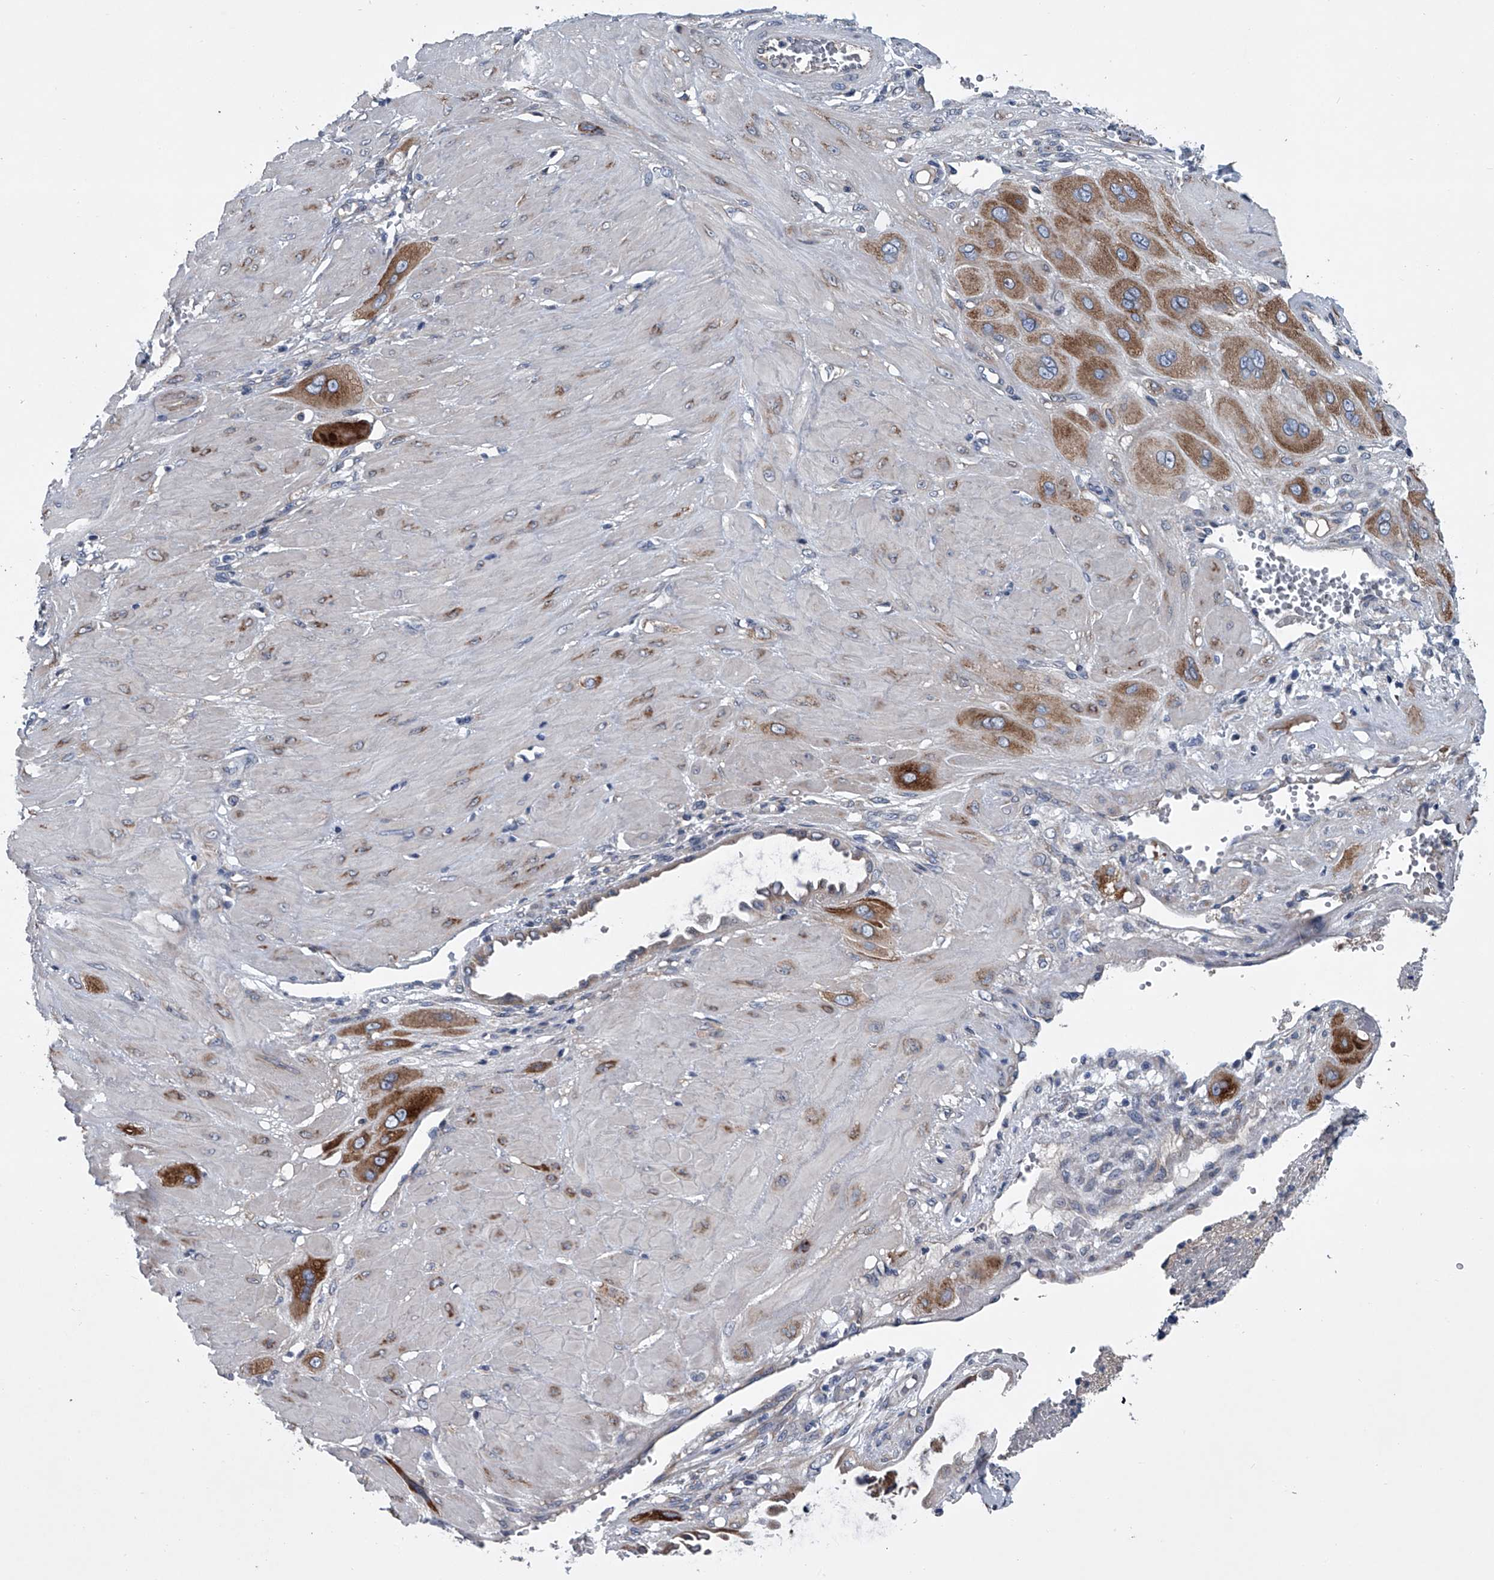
{"staining": {"intensity": "strong", "quantity": ">75%", "location": "cytoplasmic/membranous"}, "tissue": "cervical cancer", "cell_type": "Tumor cells", "image_type": "cancer", "snomed": [{"axis": "morphology", "description": "Squamous cell carcinoma, NOS"}, {"axis": "topography", "description": "Cervix"}], "caption": "Approximately >75% of tumor cells in squamous cell carcinoma (cervical) show strong cytoplasmic/membranous protein positivity as visualized by brown immunohistochemical staining.", "gene": "ABCG1", "patient": {"sex": "female", "age": 34}}